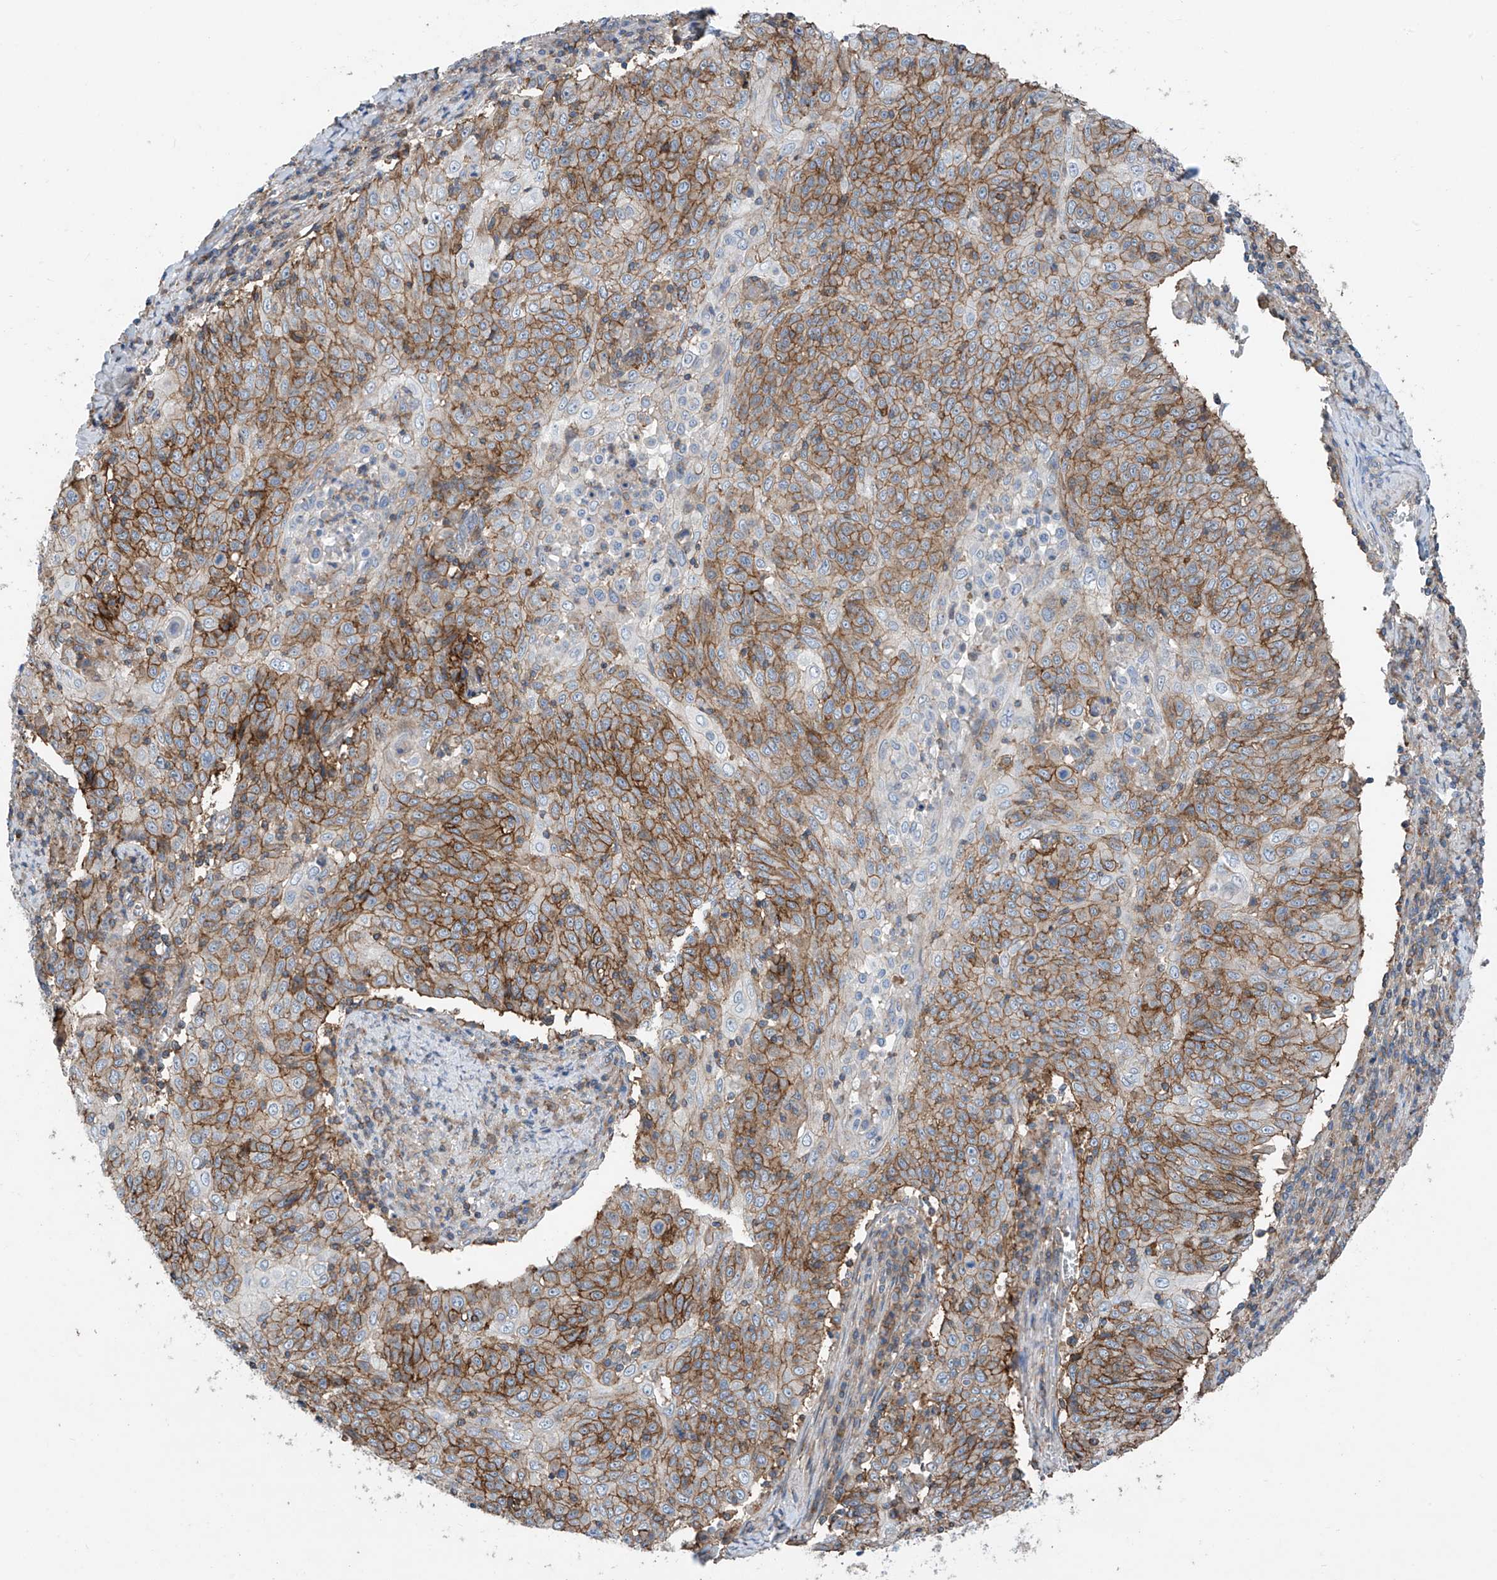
{"staining": {"intensity": "moderate", "quantity": ">75%", "location": "cytoplasmic/membranous"}, "tissue": "cervical cancer", "cell_type": "Tumor cells", "image_type": "cancer", "snomed": [{"axis": "morphology", "description": "Squamous cell carcinoma, NOS"}, {"axis": "topography", "description": "Cervix"}], "caption": "Moderate cytoplasmic/membranous positivity is present in approximately >75% of tumor cells in cervical squamous cell carcinoma.", "gene": "SLC1A5", "patient": {"sex": "female", "age": 48}}